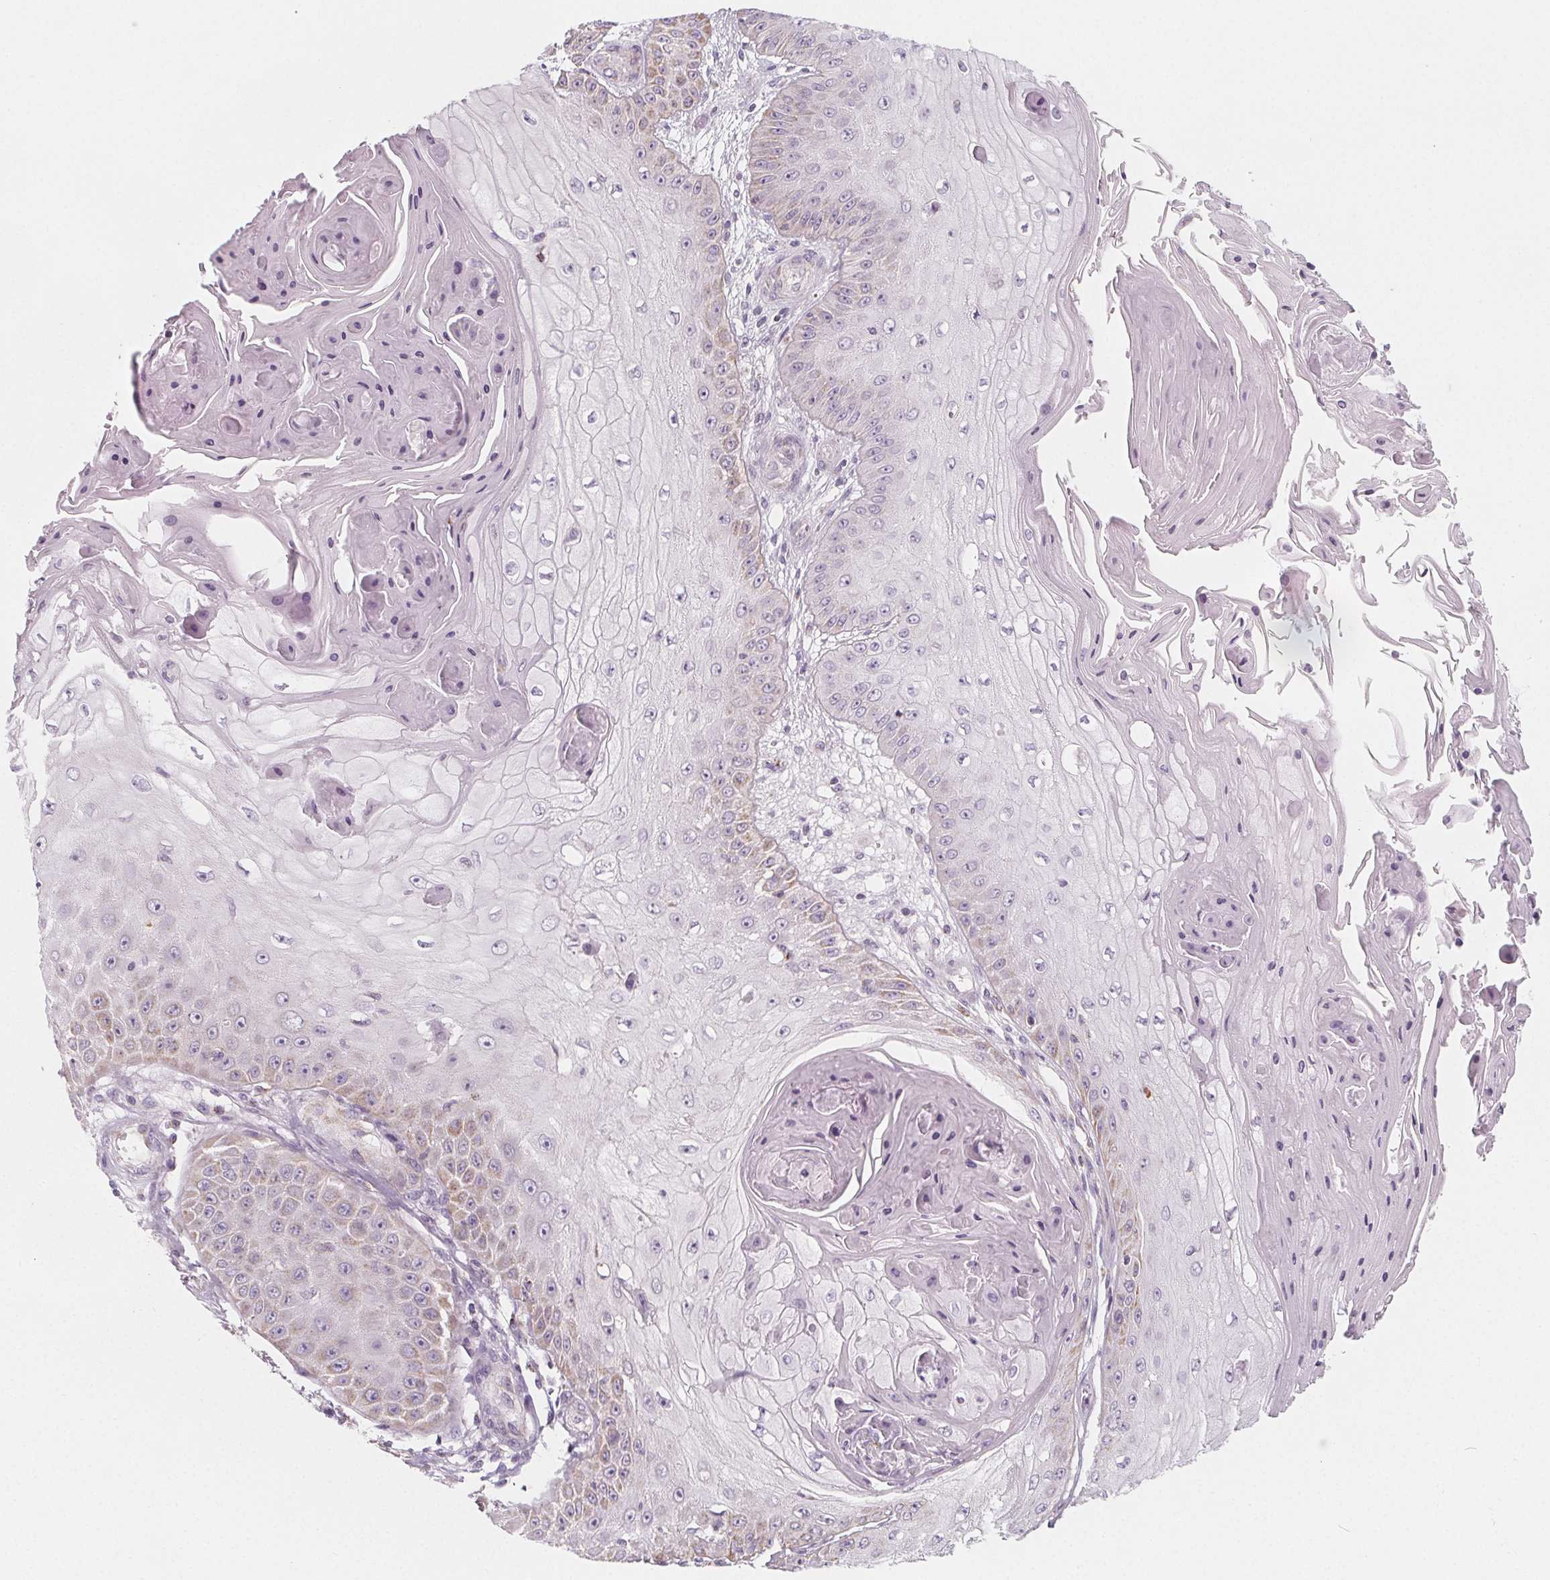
{"staining": {"intensity": "weak", "quantity": "<25%", "location": "cytoplasmic/membranous"}, "tissue": "skin cancer", "cell_type": "Tumor cells", "image_type": "cancer", "snomed": [{"axis": "morphology", "description": "Squamous cell carcinoma, NOS"}, {"axis": "topography", "description": "Skin"}], "caption": "Protein analysis of skin squamous cell carcinoma shows no significant positivity in tumor cells.", "gene": "IL17C", "patient": {"sex": "male", "age": 70}}